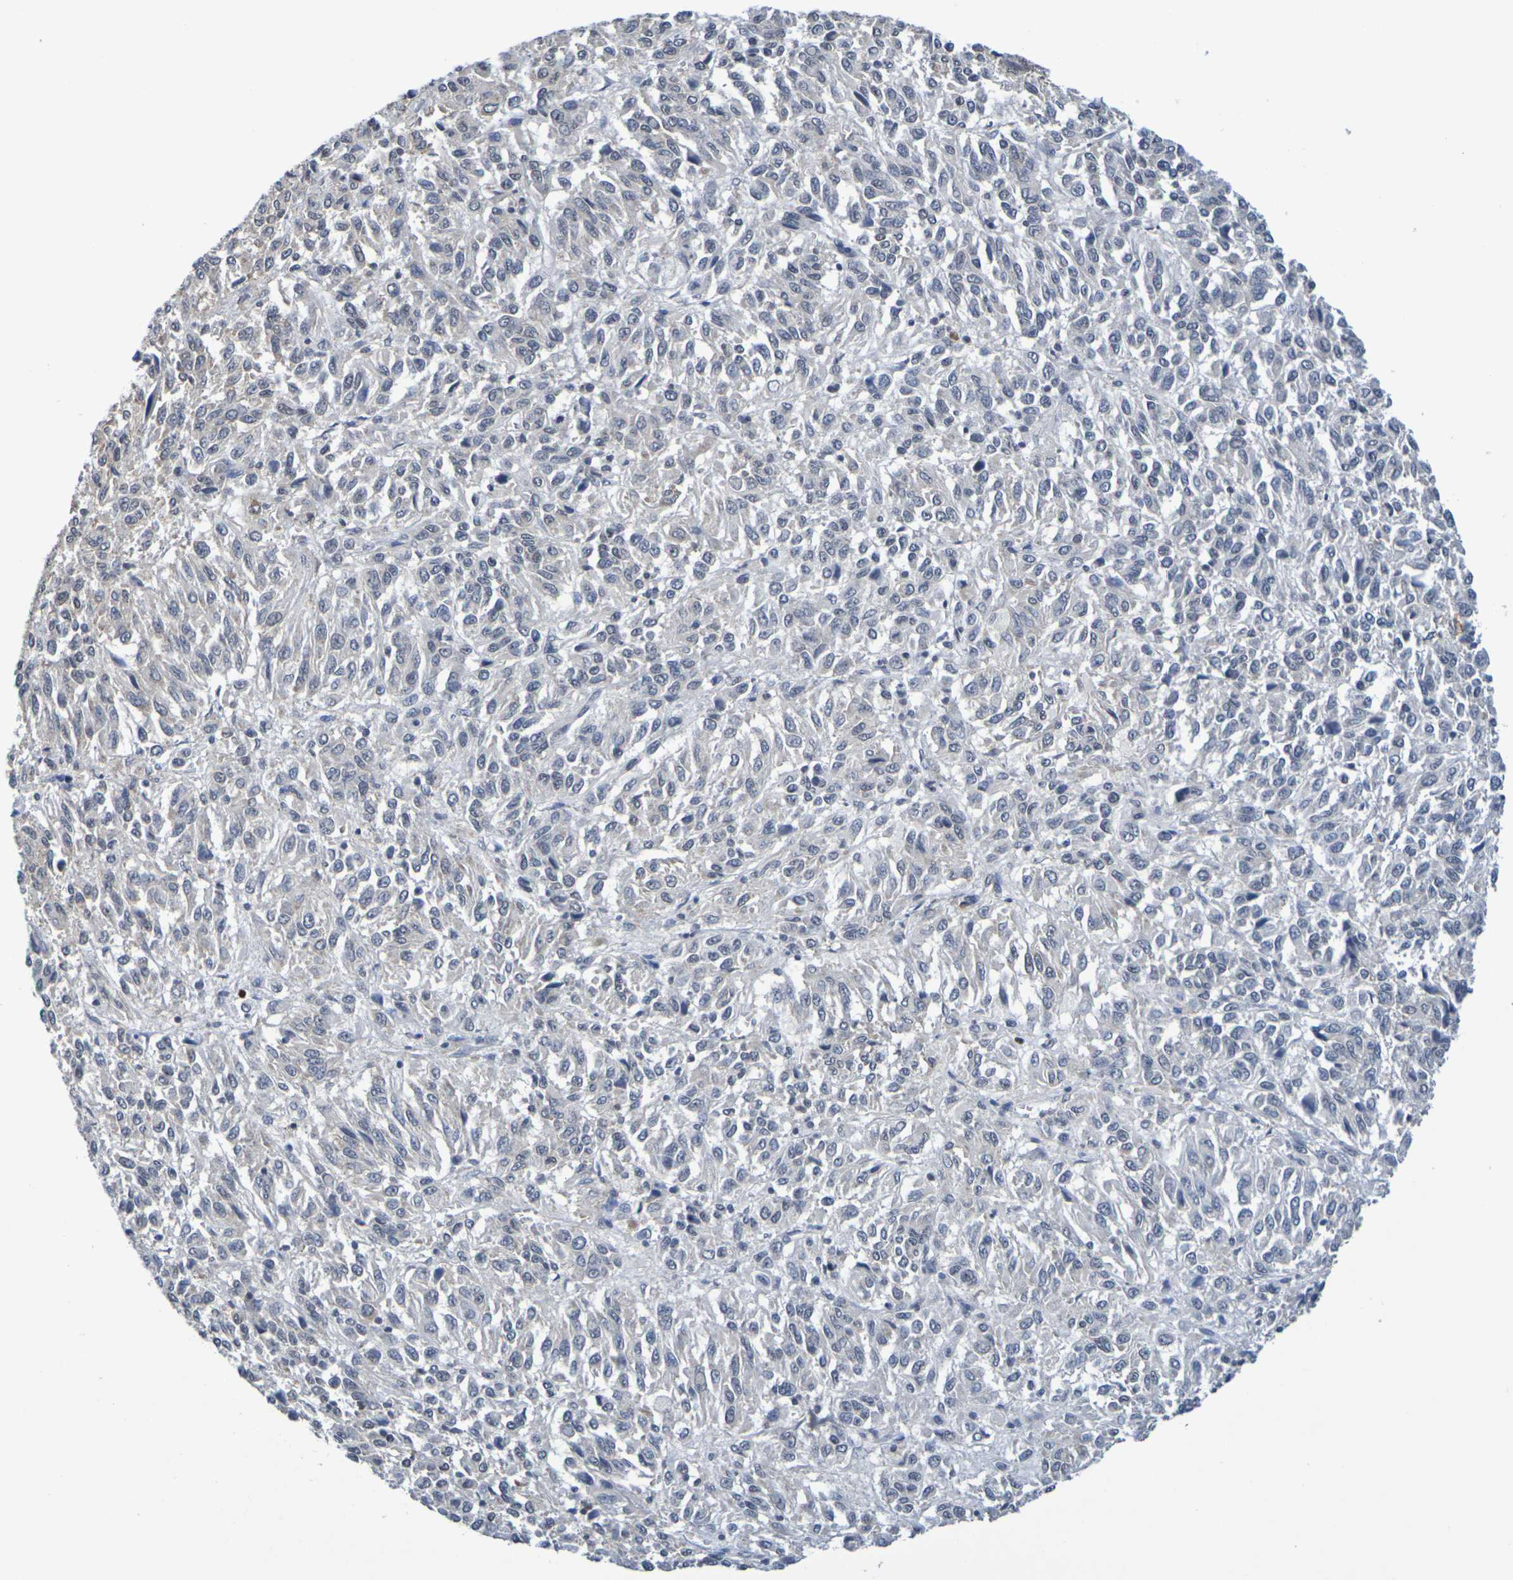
{"staining": {"intensity": "negative", "quantity": "none", "location": "none"}, "tissue": "melanoma", "cell_type": "Tumor cells", "image_type": "cancer", "snomed": [{"axis": "morphology", "description": "Malignant melanoma, Metastatic site"}, {"axis": "topography", "description": "Lung"}], "caption": "High power microscopy micrograph of an immunohistochemistry (IHC) histopathology image of malignant melanoma (metastatic site), revealing no significant staining in tumor cells. Nuclei are stained in blue.", "gene": "CHRNB1", "patient": {"sex": "male", "age": 64}}